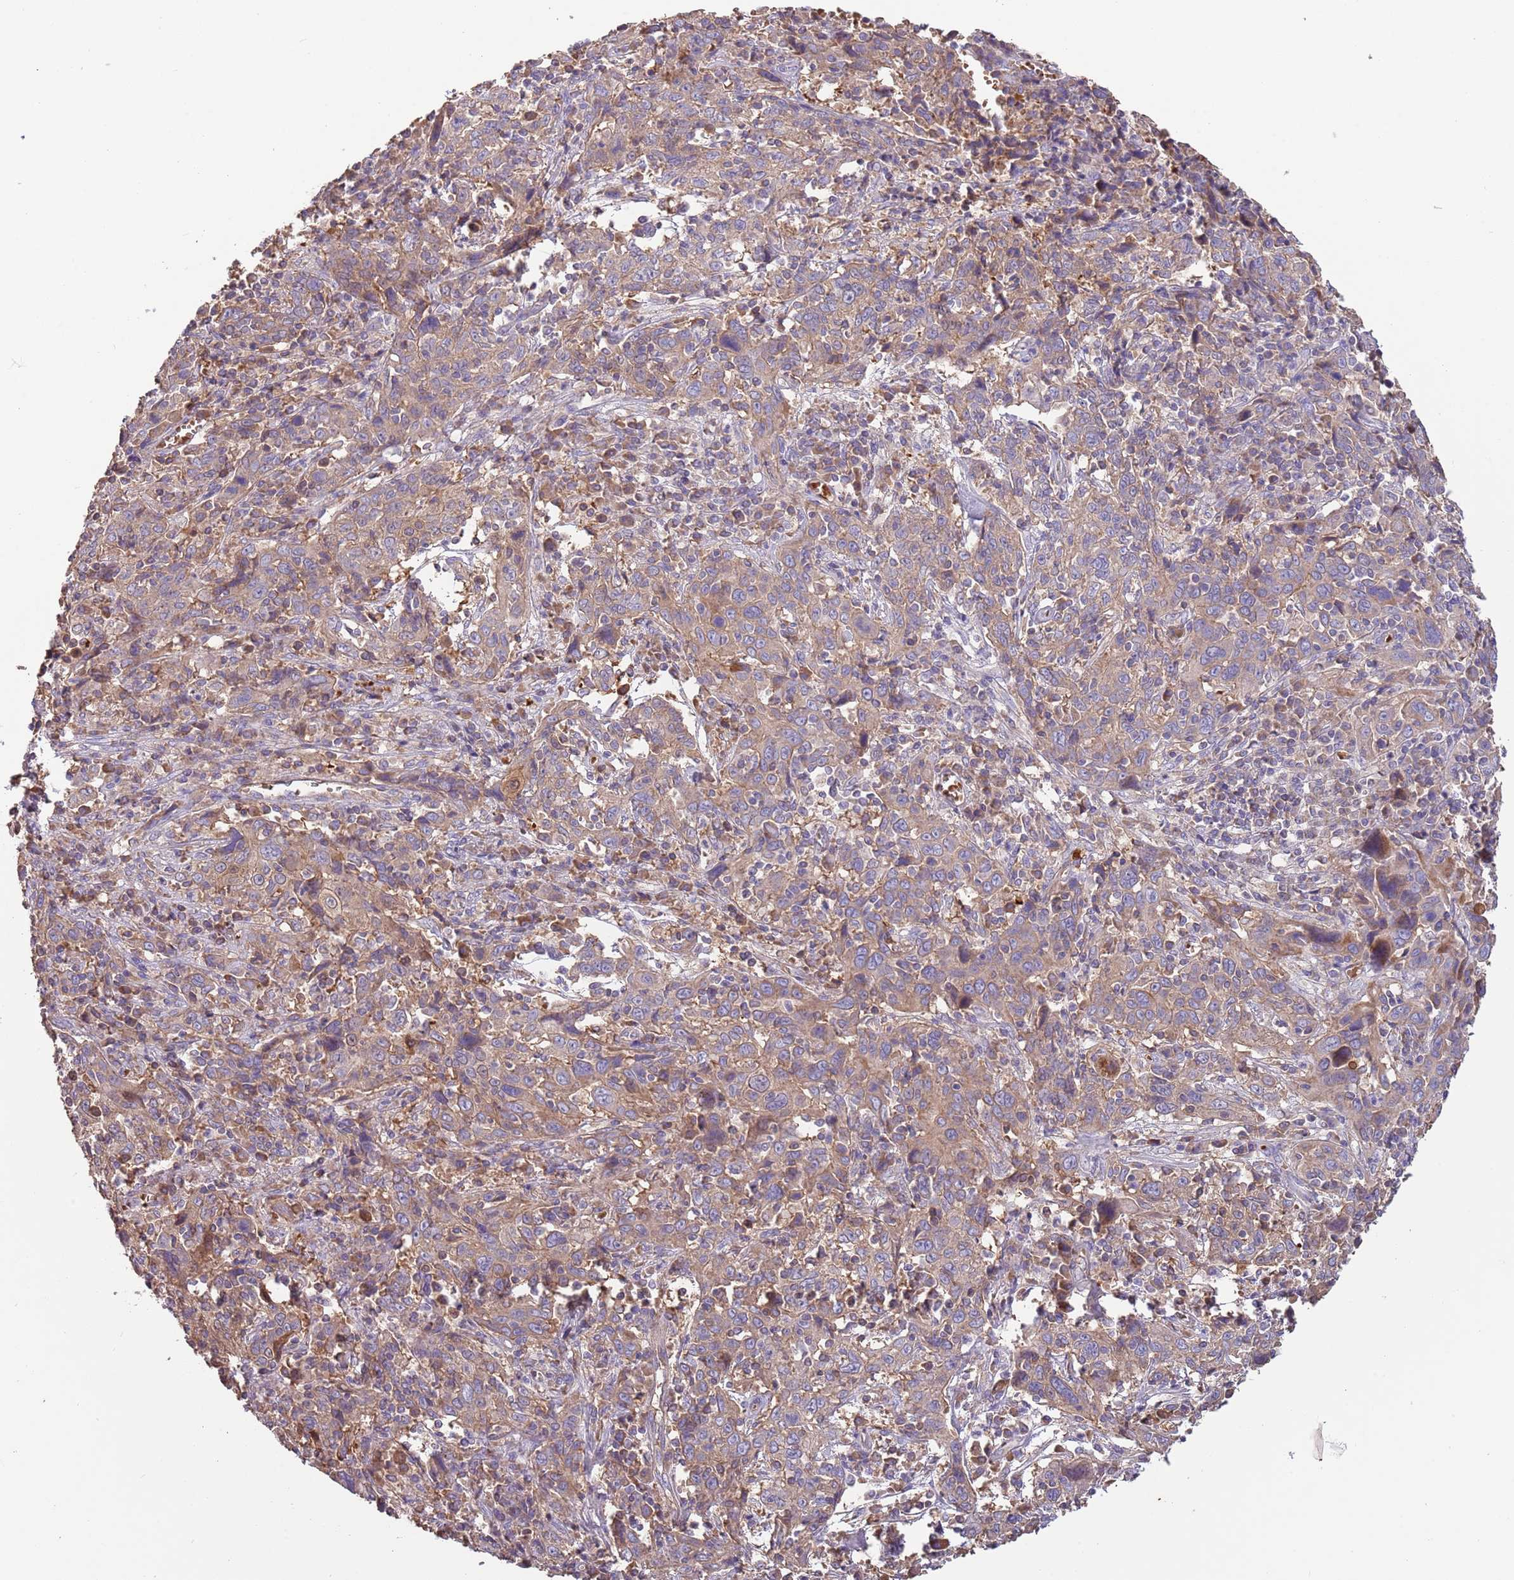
{"staining": {"intensity": "weak", "quantity": ">75%", "location": "cytoplasmic/membranous"}, "tissue": "cervical cancer", "cell_type": "Tumor cells", "image_type": "cancer", "snomed": [{"axis": "morphology", "description": "Squamous cell carcinoma, NOS"}, {"axis": "topography", "description": "Cervix"}], "caption": "The image demonstrates immunohistochemical staining of cervical cancer. There is weak cytoplasmic/membranous expression is appreciated in about >75% of tumor cells. (DAB (3,3'-diaminobenzidine) IHC, brown staining for protein, blue staining for nuclei).", "gene": "TRMO", "patient": {"sex": "female", "age": 46}}